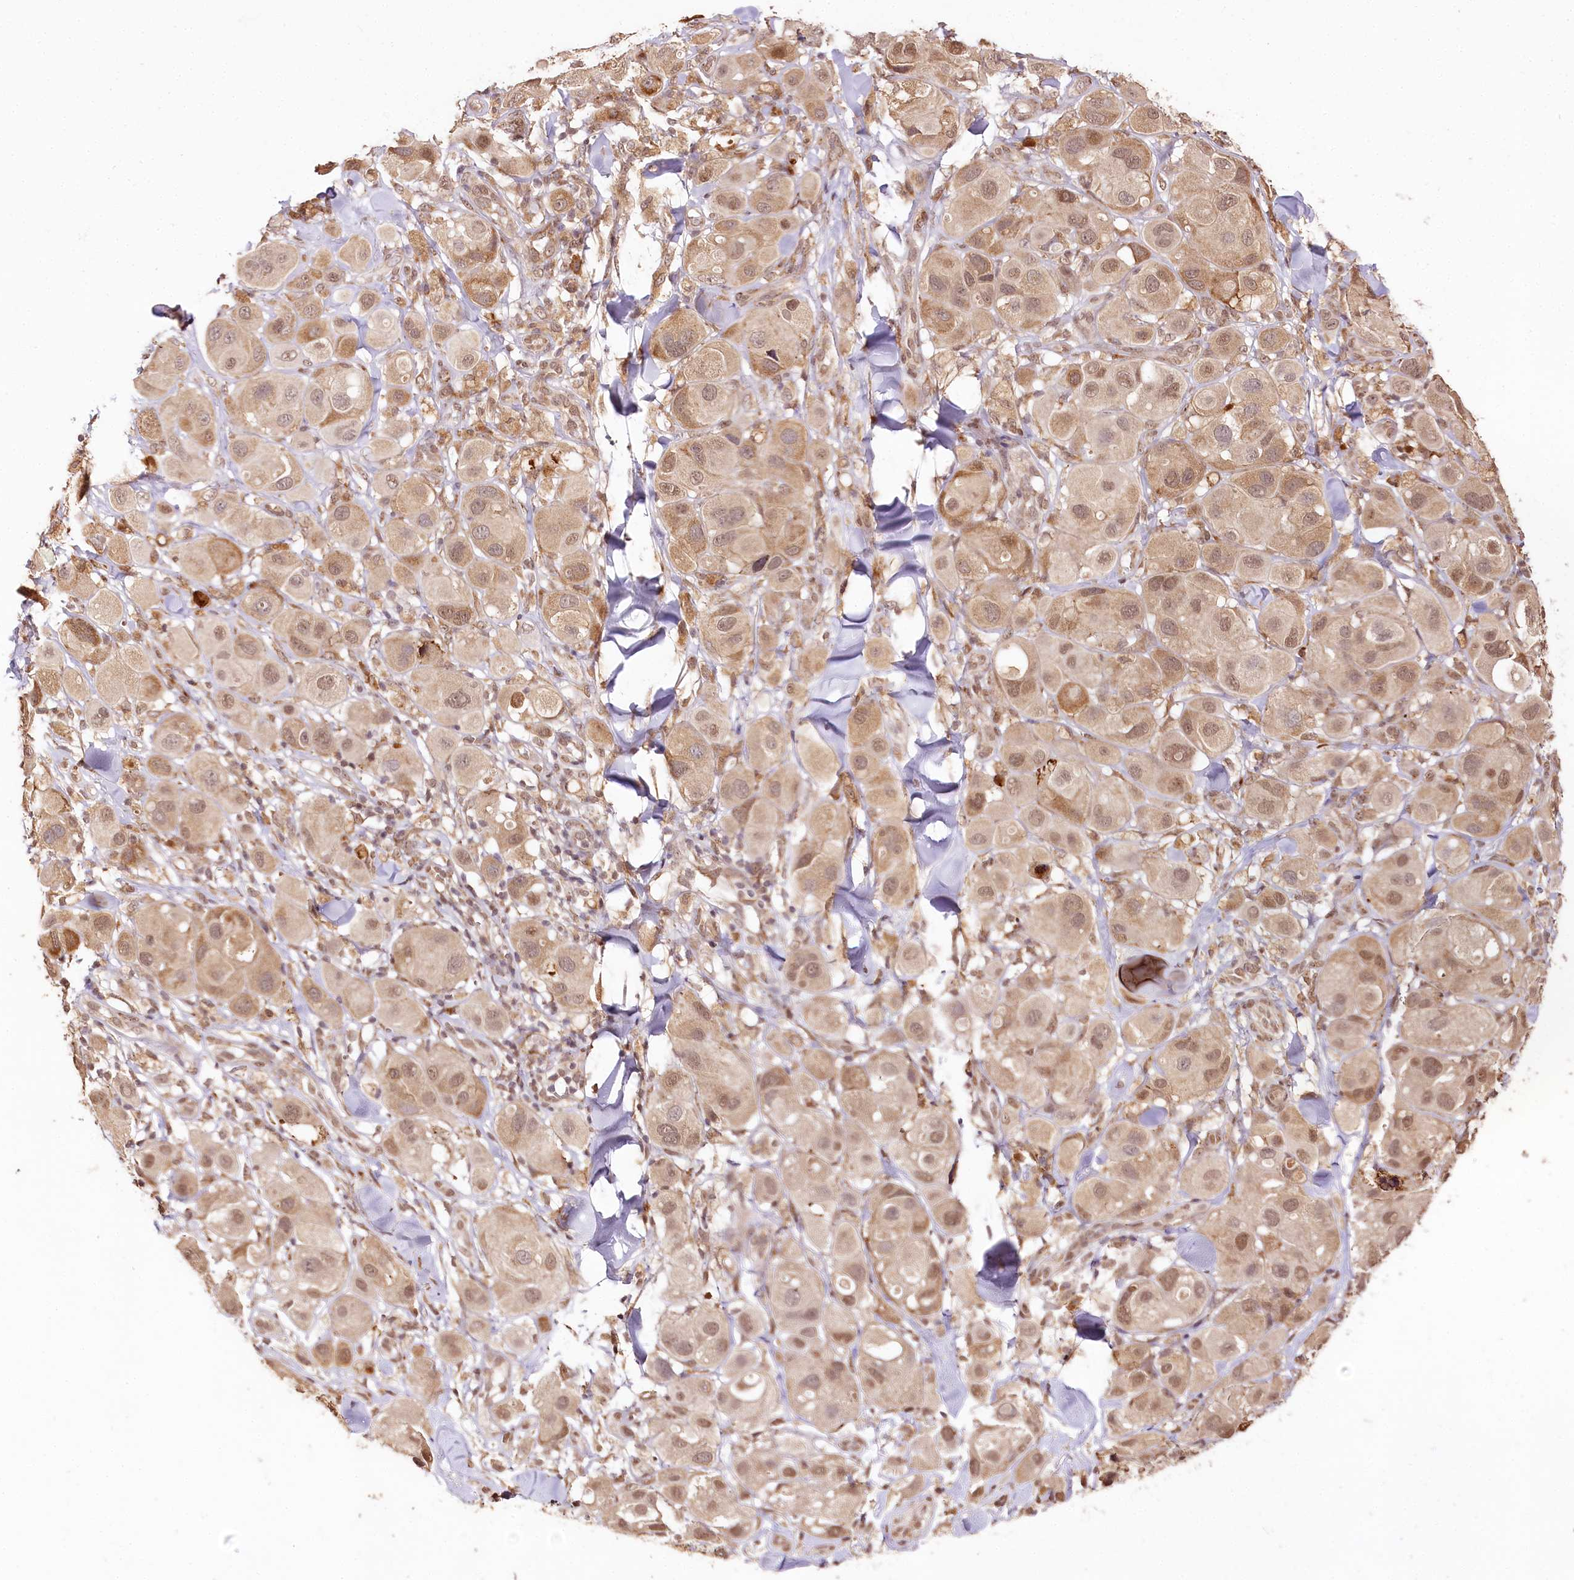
{"staining": {"intensity": "moderate", "quantity": ">75%", "location": "cytoplasmic/membranous,nuclear"}, "tissue": "melanoma", "cell_type": "Tumor cells", "image_type": "cancer", "snomed": [{"axis": "morphology", "description": "Malignant melanoma, Metastatic site"}, {"axis": "topography", "description": "Skin"}], "caption": "Human malignant melanoma (metastatic site) stained for a protein (brown) exhibits moderate cytoplasmic/membranous and nuclear positive expression in about >75% of tumor cells.", "gene": "ENSG00000144785", "patient": {"sex": "male", "age": 41}}